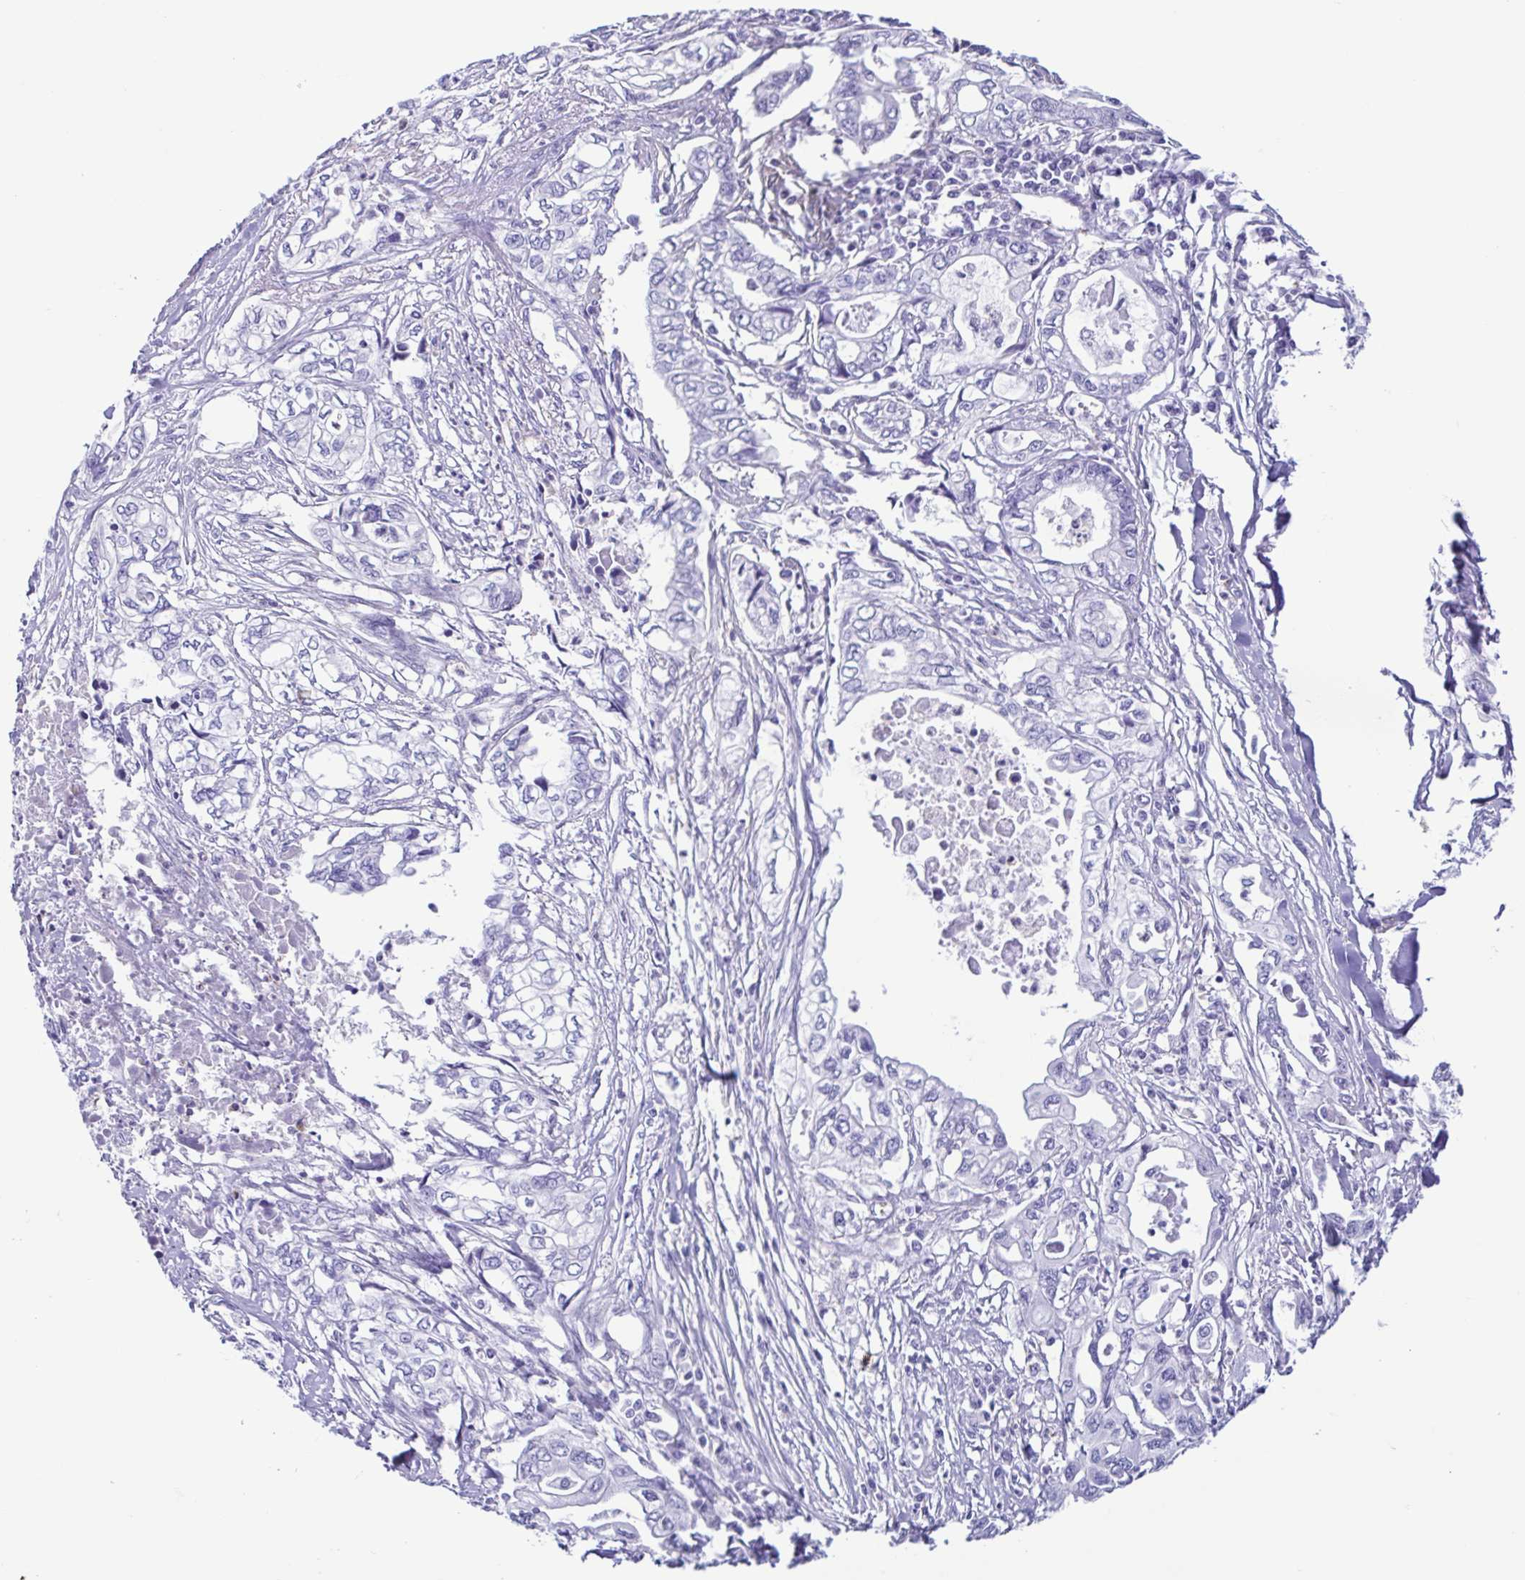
{"staining": {"intensity": "negative", "quantity": "none", "location": "none"}, "tissue": "pancreatic cancer", "cell_type": "Tumor cells", "image_type": "cancer", "snomed": [{"axis": "morphology", "description": "Adenocarcinoma, NOS"}, {"axis": "topography", "description": "Pancreas"}], "caption": "This is an IHC image of adenocarcinoma (pancreatic). There is no positivity in tumor cells.", "gene": "CYP11B1", "patient": {"sex": "male", "age": 68}}